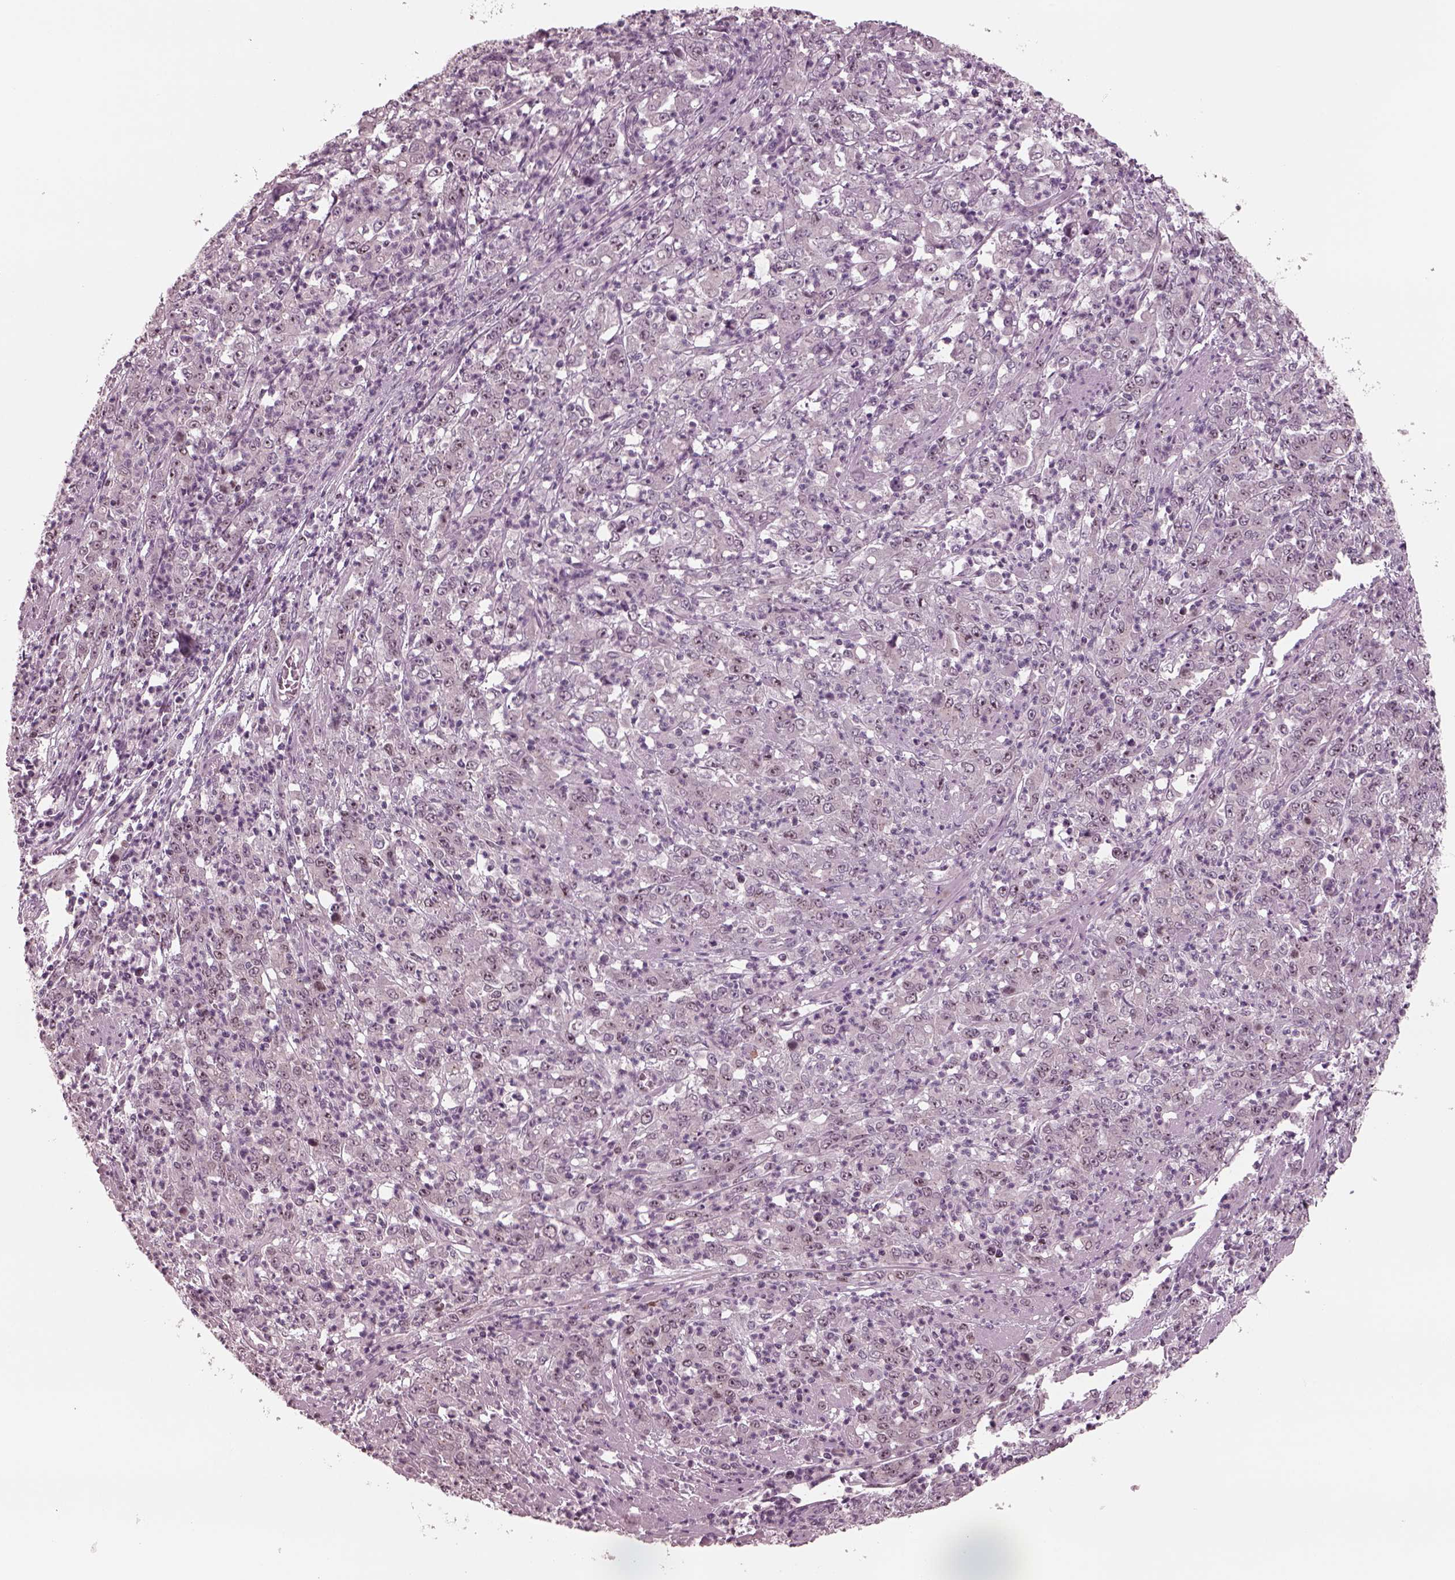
{"staining": {"intensity": "negative", "quantity": "none", "location": "none"}, "tissue": "stomach cancer", "cell_type": "Tumor cells", "image_type": "cancer", "snomed": [{"axis": "morphology", "description": "Adenocarcinoma, NOS"}, {"axis": "topography", "description": "Stomach, lower"}], "caption": "Immunohistochemical staining of stomach adenocarcinoma exhibits no significant staining in tumor cells. The staining was performed using DAB (3,3'-diaminobenzidine) to visualize the protein expression in brown, while the nuclei were stained in blue with hematoxylin (Magnification: 20x).", "gene": "SAXO1", "patient": {"sex": "female", "age": 71}}